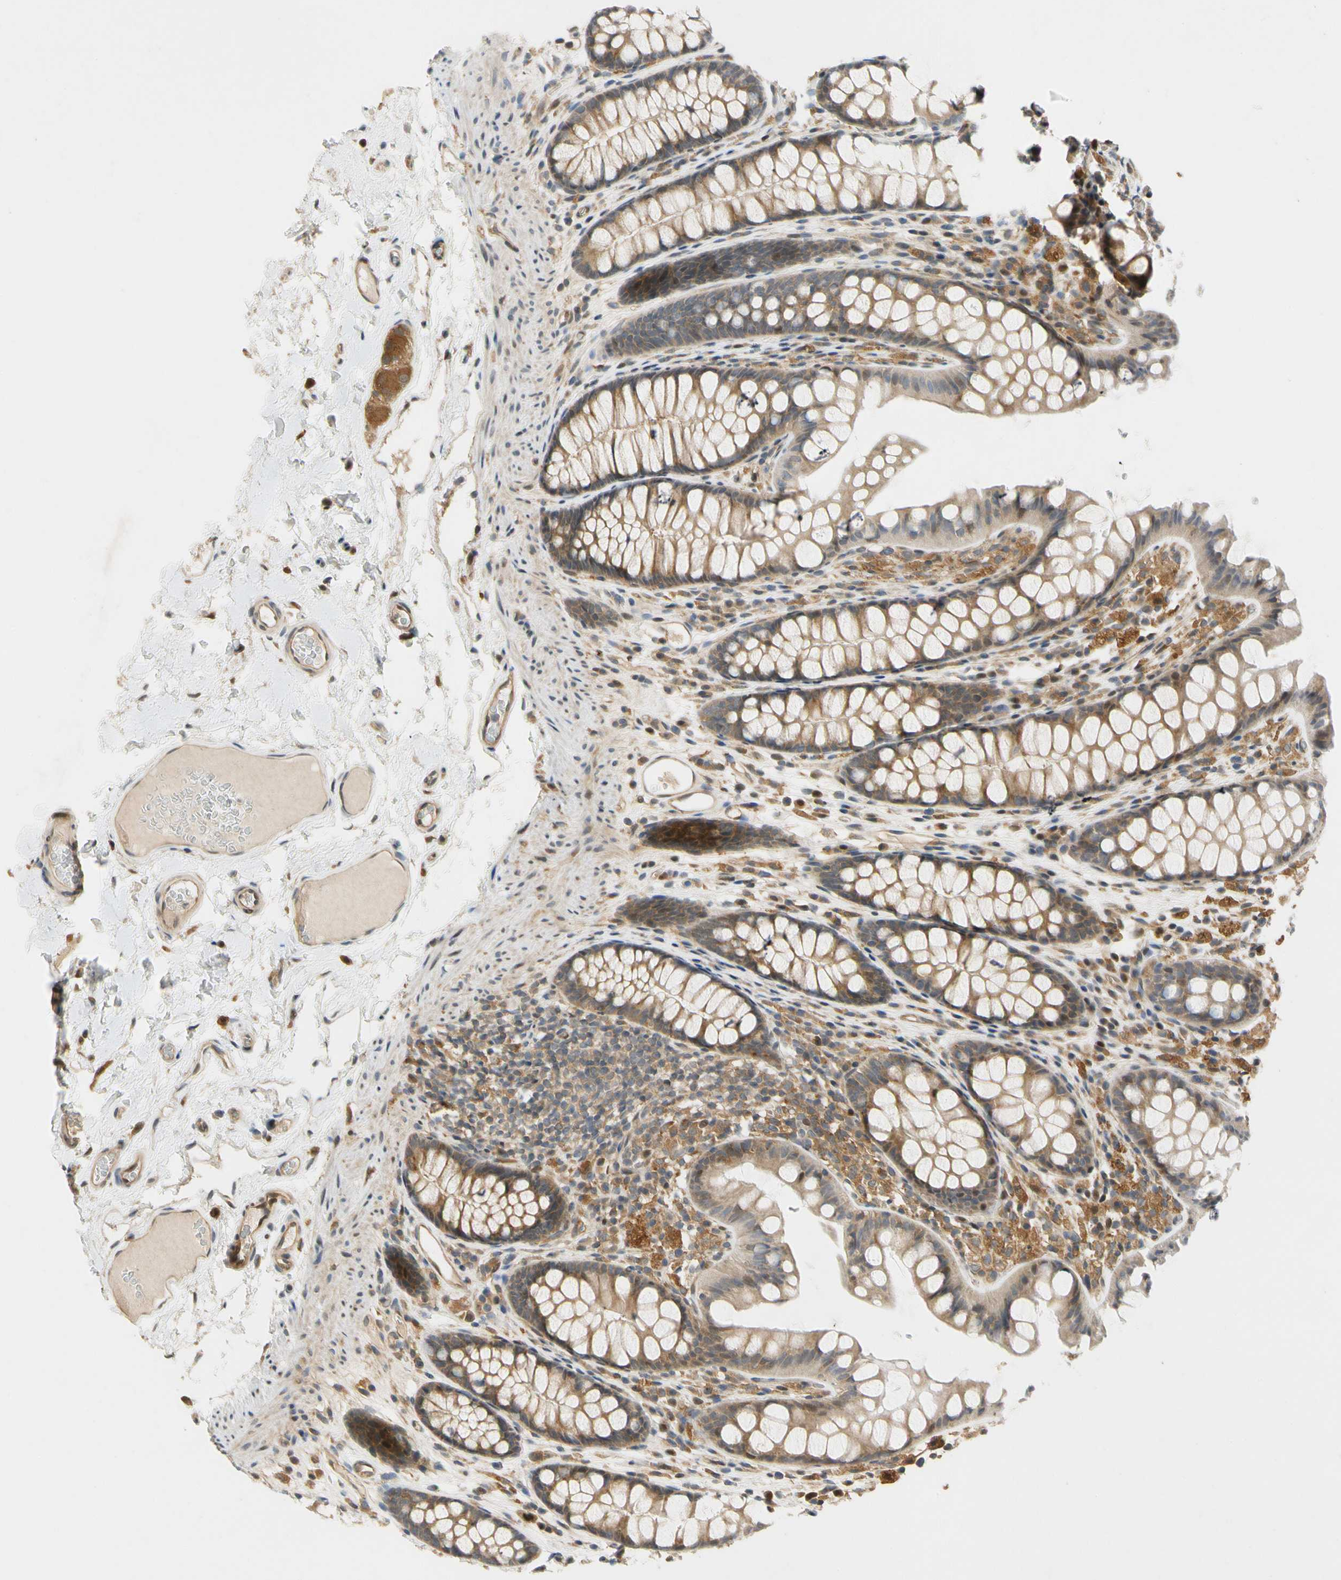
{"staining": {"intensity": "weak", "quantity": "25%-75%", "location": "cytoplasmic/membranous"}, "tissue": "colon", "cell_type": "Endothelial cells", "image_type": "normal", "snomed": [{"axis": "morphology", "description": "Normal tissue, NOS"}, {"axis": "topography", "description": "Colon"}], "caption": "The image shows immunohistochemical staining of unremarkable colon. There is weak cytoplasmic/membranous expression is seen in about 25%-75% of endothelial cells.", "gene": "GATD1", "patient": {"sex": "female", "age": 55}}